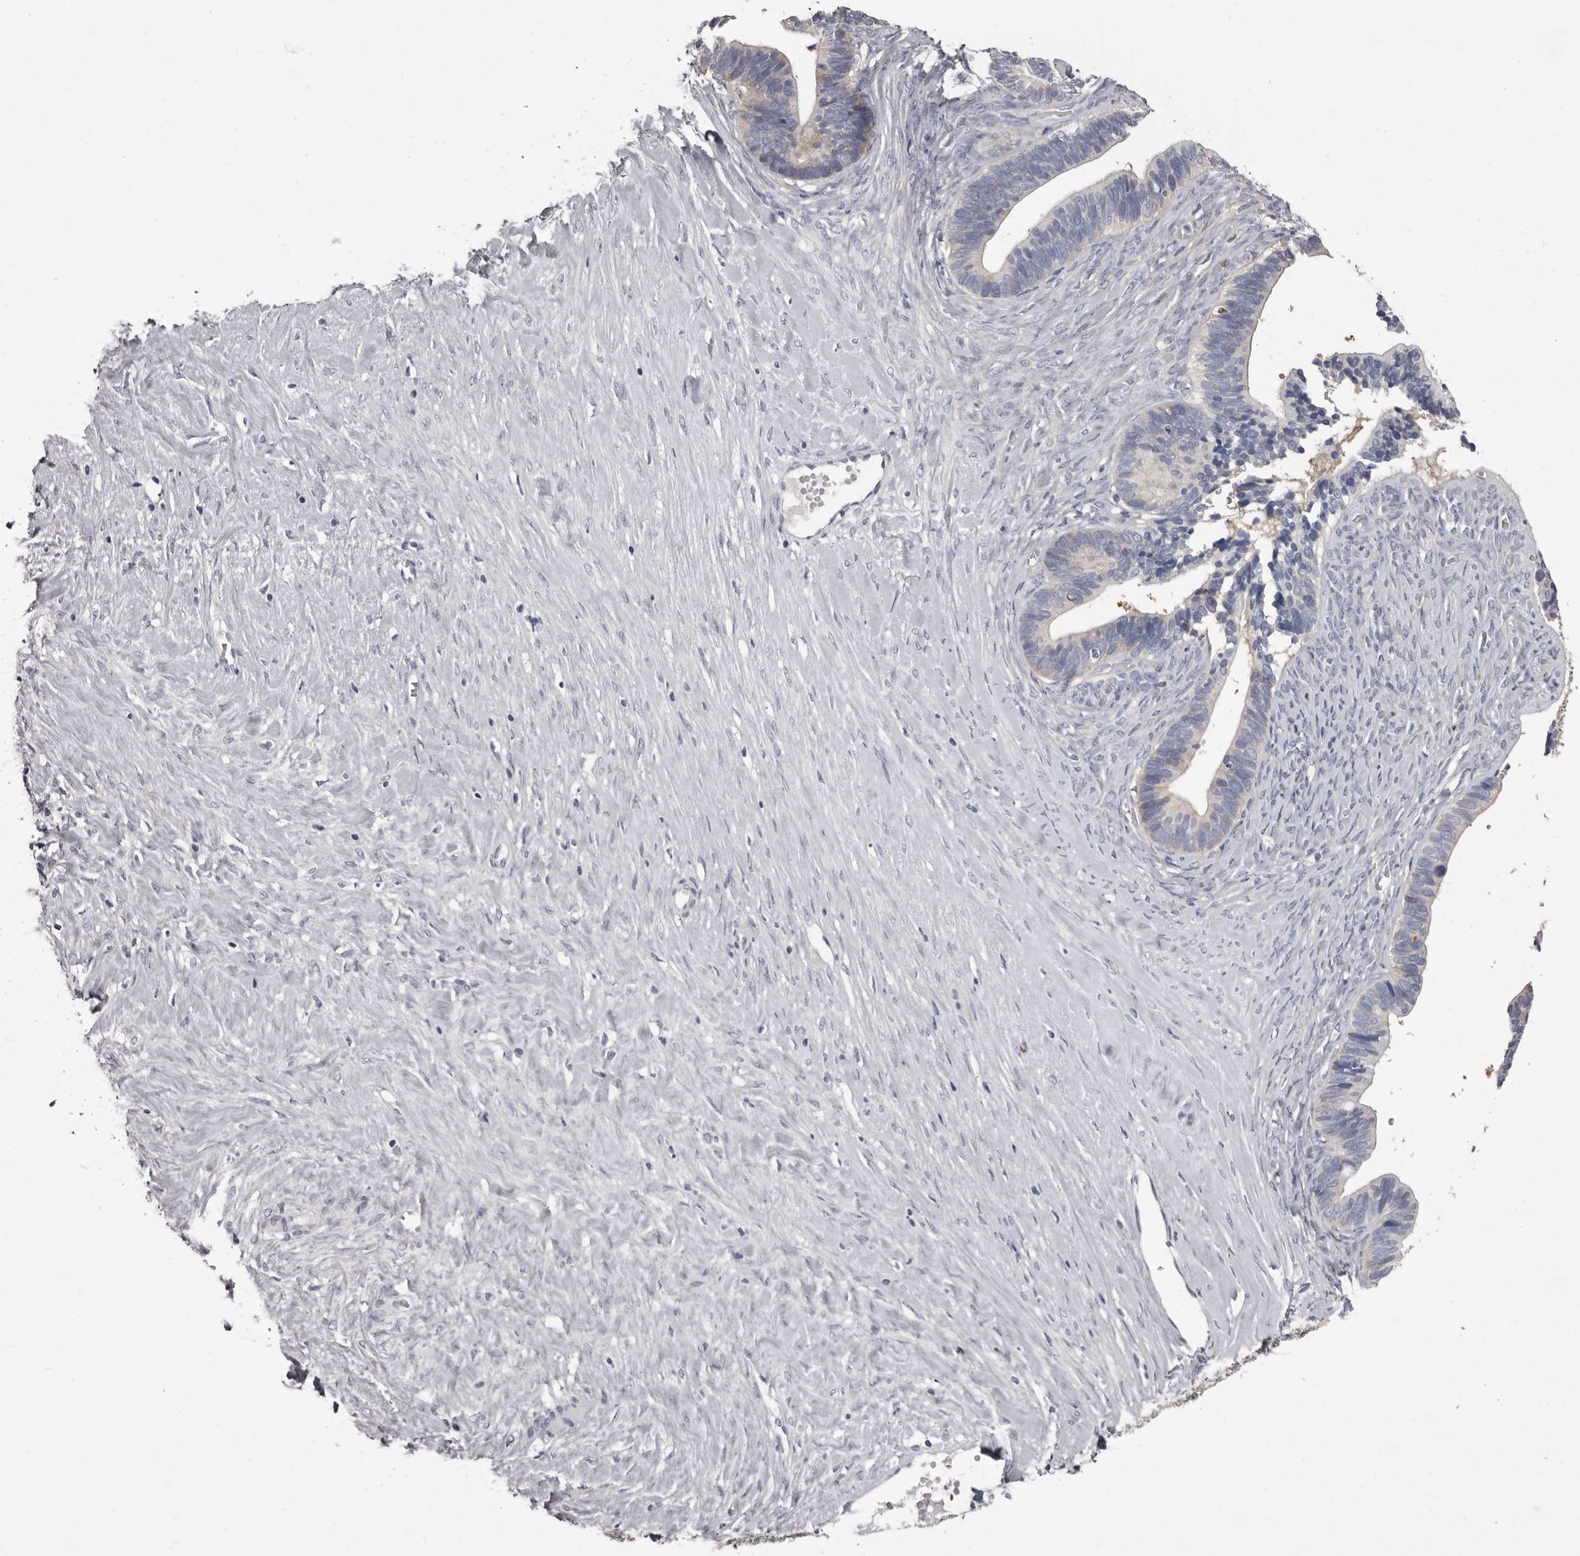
{"staining": {"intensity": "weak", "quantity": "<25%", "location": "cytoplasmic/membranous"}, "tissue": "ovarian cancer", "cell_type": "Tumor cells", "image_type": "cancer", "snomed": [{"axis": "morphology", "description": "Cystadenocarcinoma, serous, NOS"}, {"axis": "topography", "description": "Ovary"}], "caption": "Immunohistochemistry (IHC) photomicrograph of neoplastic tissue: ovarian cancer stained with DAB (3,3'-diaminobenzidine) shows no significant protein positivity in tumor cells.", "gene": "APEH", "patient": {"sex": "female", "age": 56}}